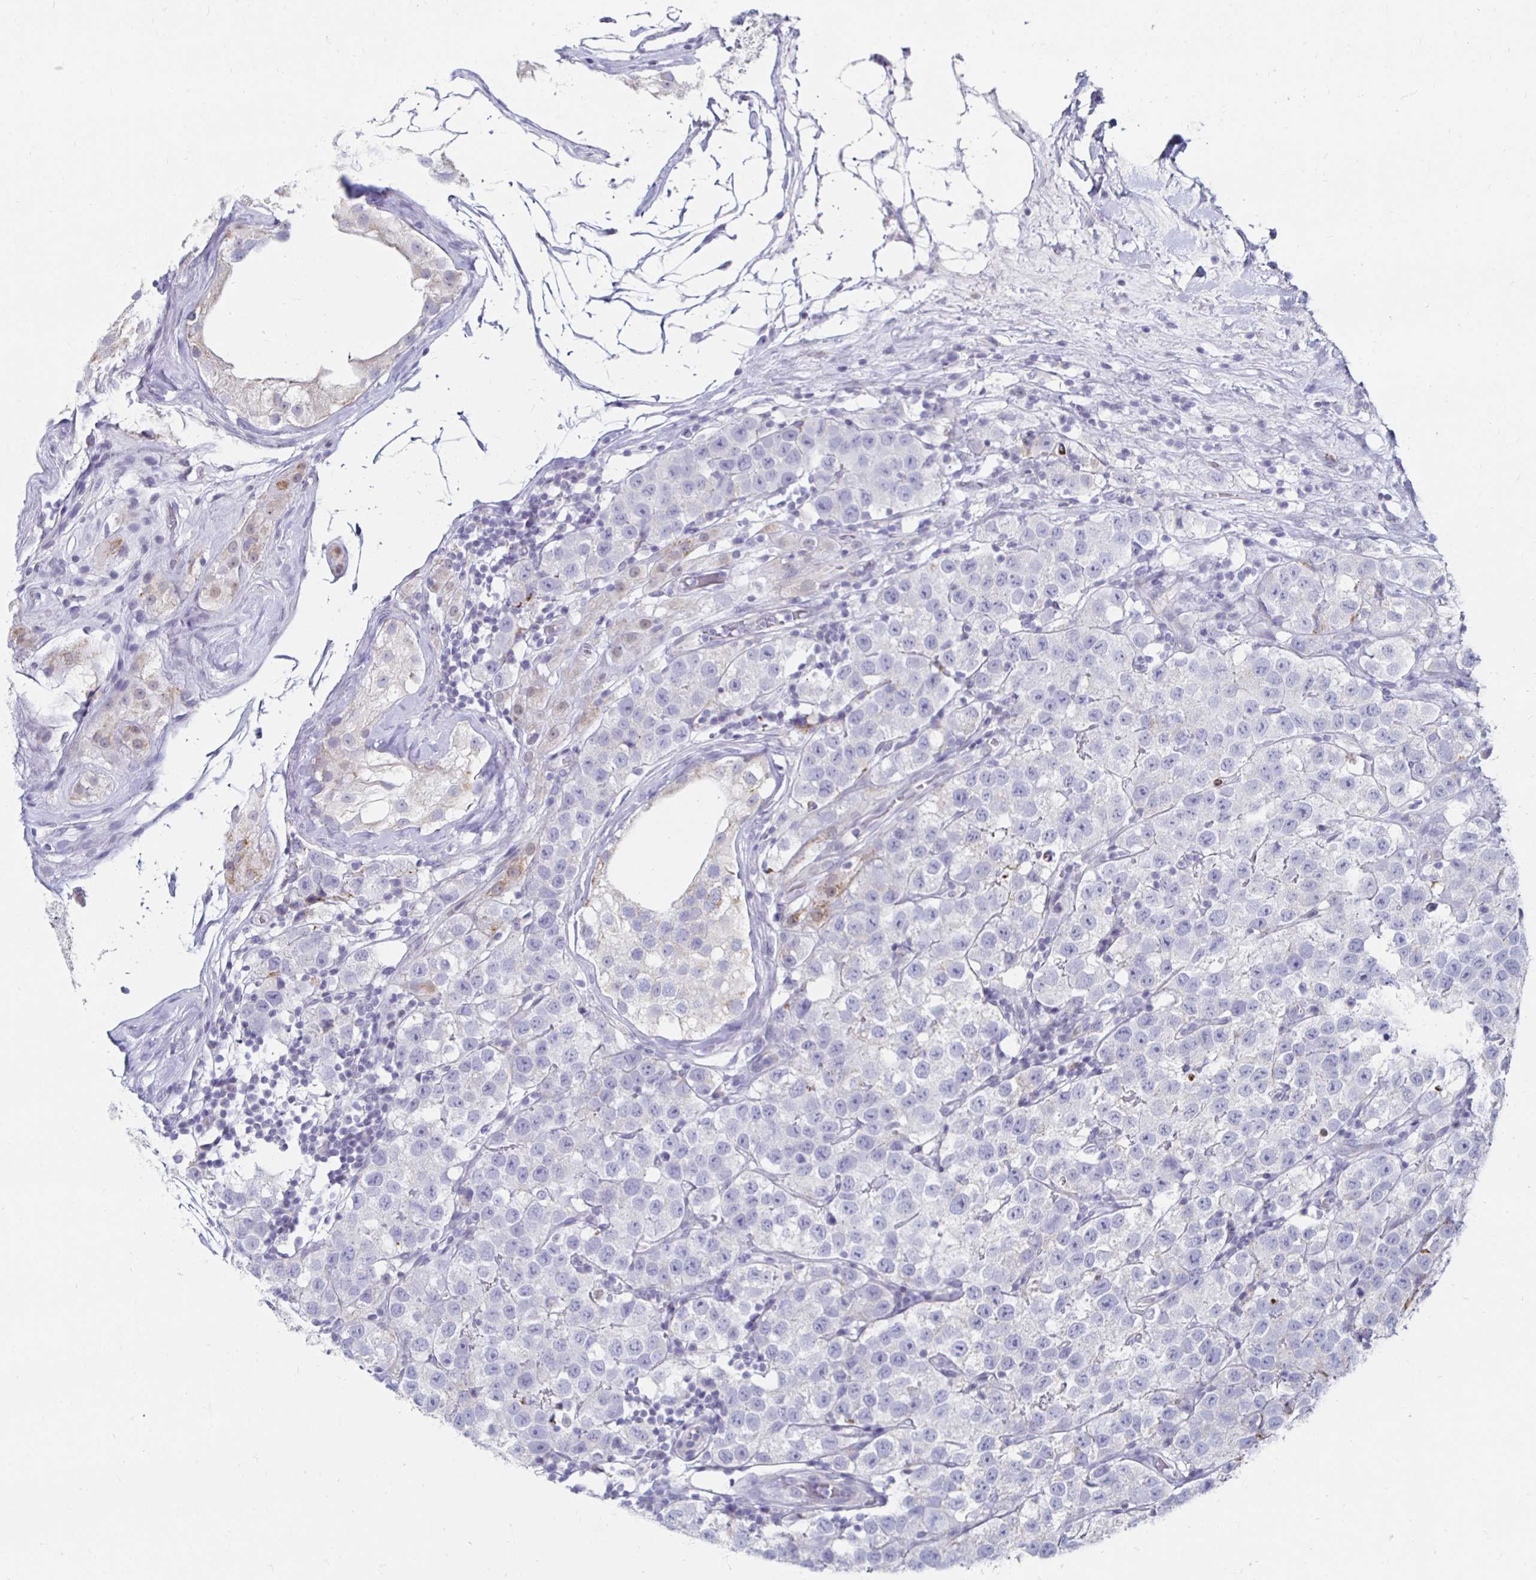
{"staining": {"intensity": "negative", "quantity": "none", "location": "none"}, "tissue": "testis cancer", "cell_type": "Tumor cells", "image_type": "cancer", "snomed": [{"axis": "morphology", "description": "Seminoma, NOS"}, {"axis": "topography", "description": "Testis"}], "caption": "DAB immunohistochemical staining of testis seminoma demonstrates no significant staining in tumor cells. (DAB (3,3'-diaminobenzidine) IHC visualized using brightfield microscopy, high magnification).", "gene": "NOCT", "patient": {"sex": "male", "age": 34}}